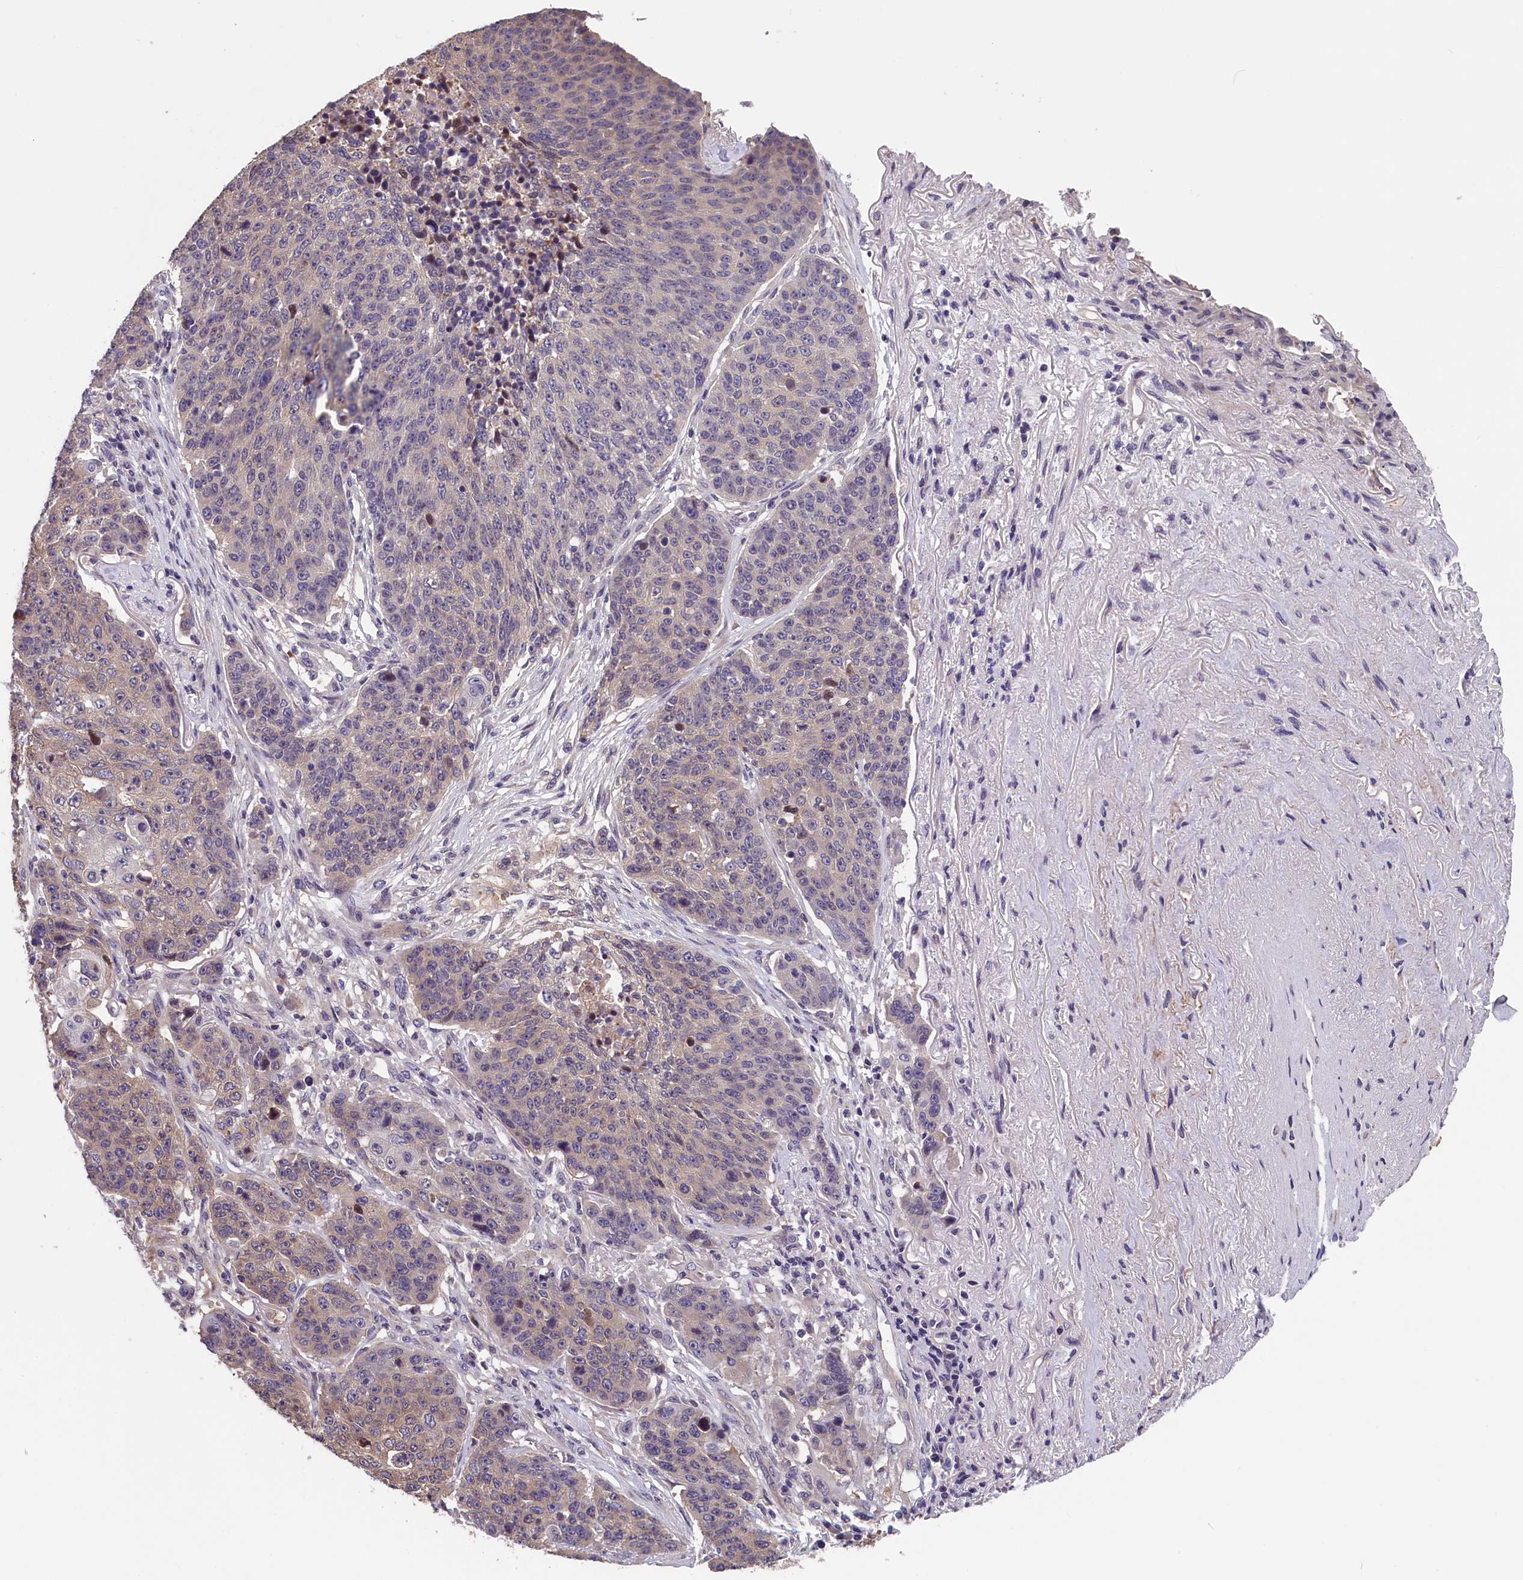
{"staining": {"intensity": "weak", "quantity": "<25%", "location": "cytoplasmic/membranous"}, "tissue": "lung cancer", "cell_type": "Tumor cells", "image_type": "cancer", "snomed": [{"axis": "morphology", "description": "Normal tissue, NOS"}, {"axis": "morphology", "description": "Squamous cell carcinoma, NOS"}, {"axis": "topography", "description": "Lymph node"}, {"axis": "topography", "description": "Lung"}], "caption": "This histopathology image is of lung squamous cell carcinoma stained with immunohistochemistry (IHC) to label a protein in brown with the nuclei are counter-stained blue. There is no staining in tumor cells.", "gene": "TMEM116", "patient": {"sex": "male", "age": 66}}